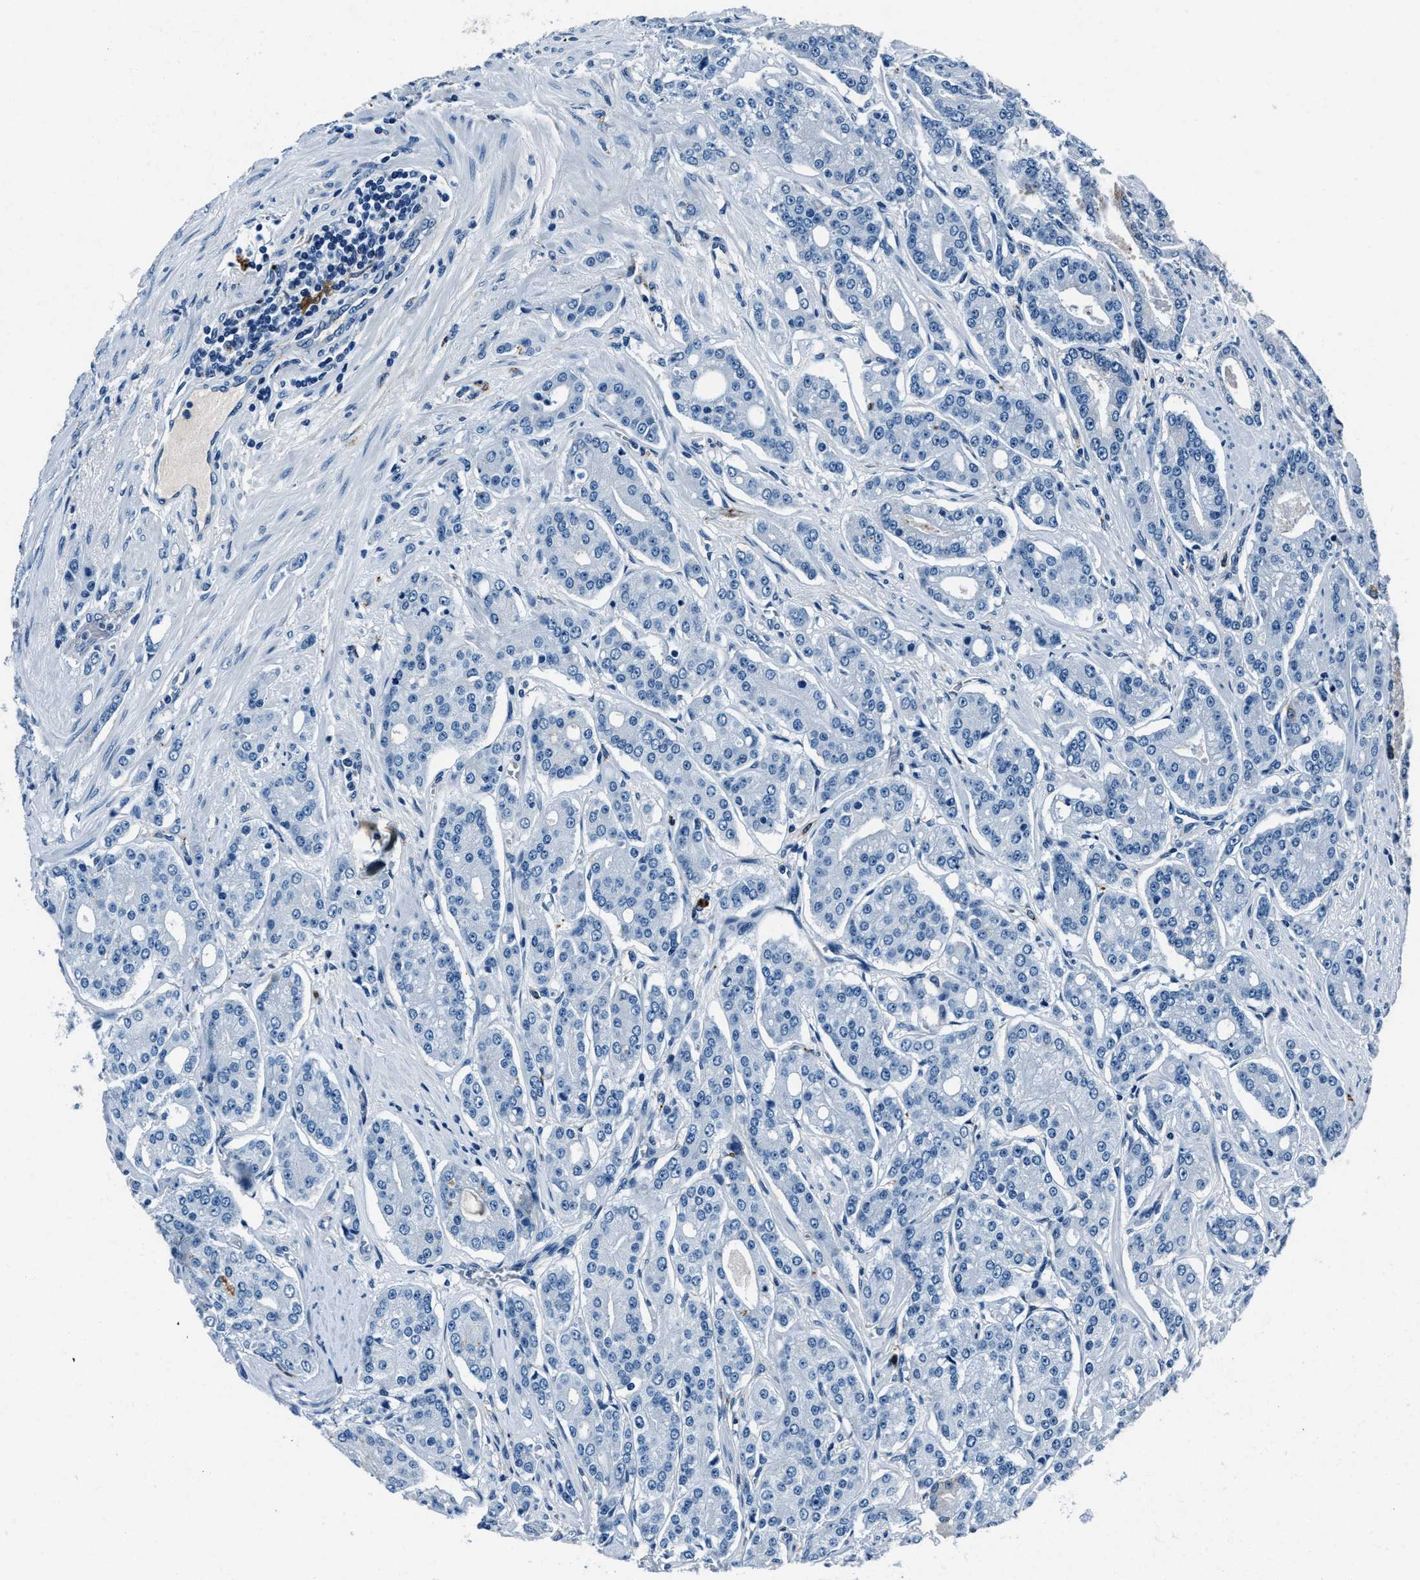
{"staining": {"intensity": "negative", "quantity": "none", "location": "none"}, "tissue": "prostate cancer", "cell_type": "Tumor cells", "image_type": "cancer", "snomed": [{"axis": "morphology", "description": "Adenocarcinoma, High grade"}, {"axis": "topography", "description": "Prostate"}], "caption": "This is an immunohistochemistry (IHC) photomicrograph of human prostate cancer (high-grade adenocarcinoma). There is no staining in tumor cells.", "gene": "PTPDC1", "patient": {"sex": "male", "age": 71}}